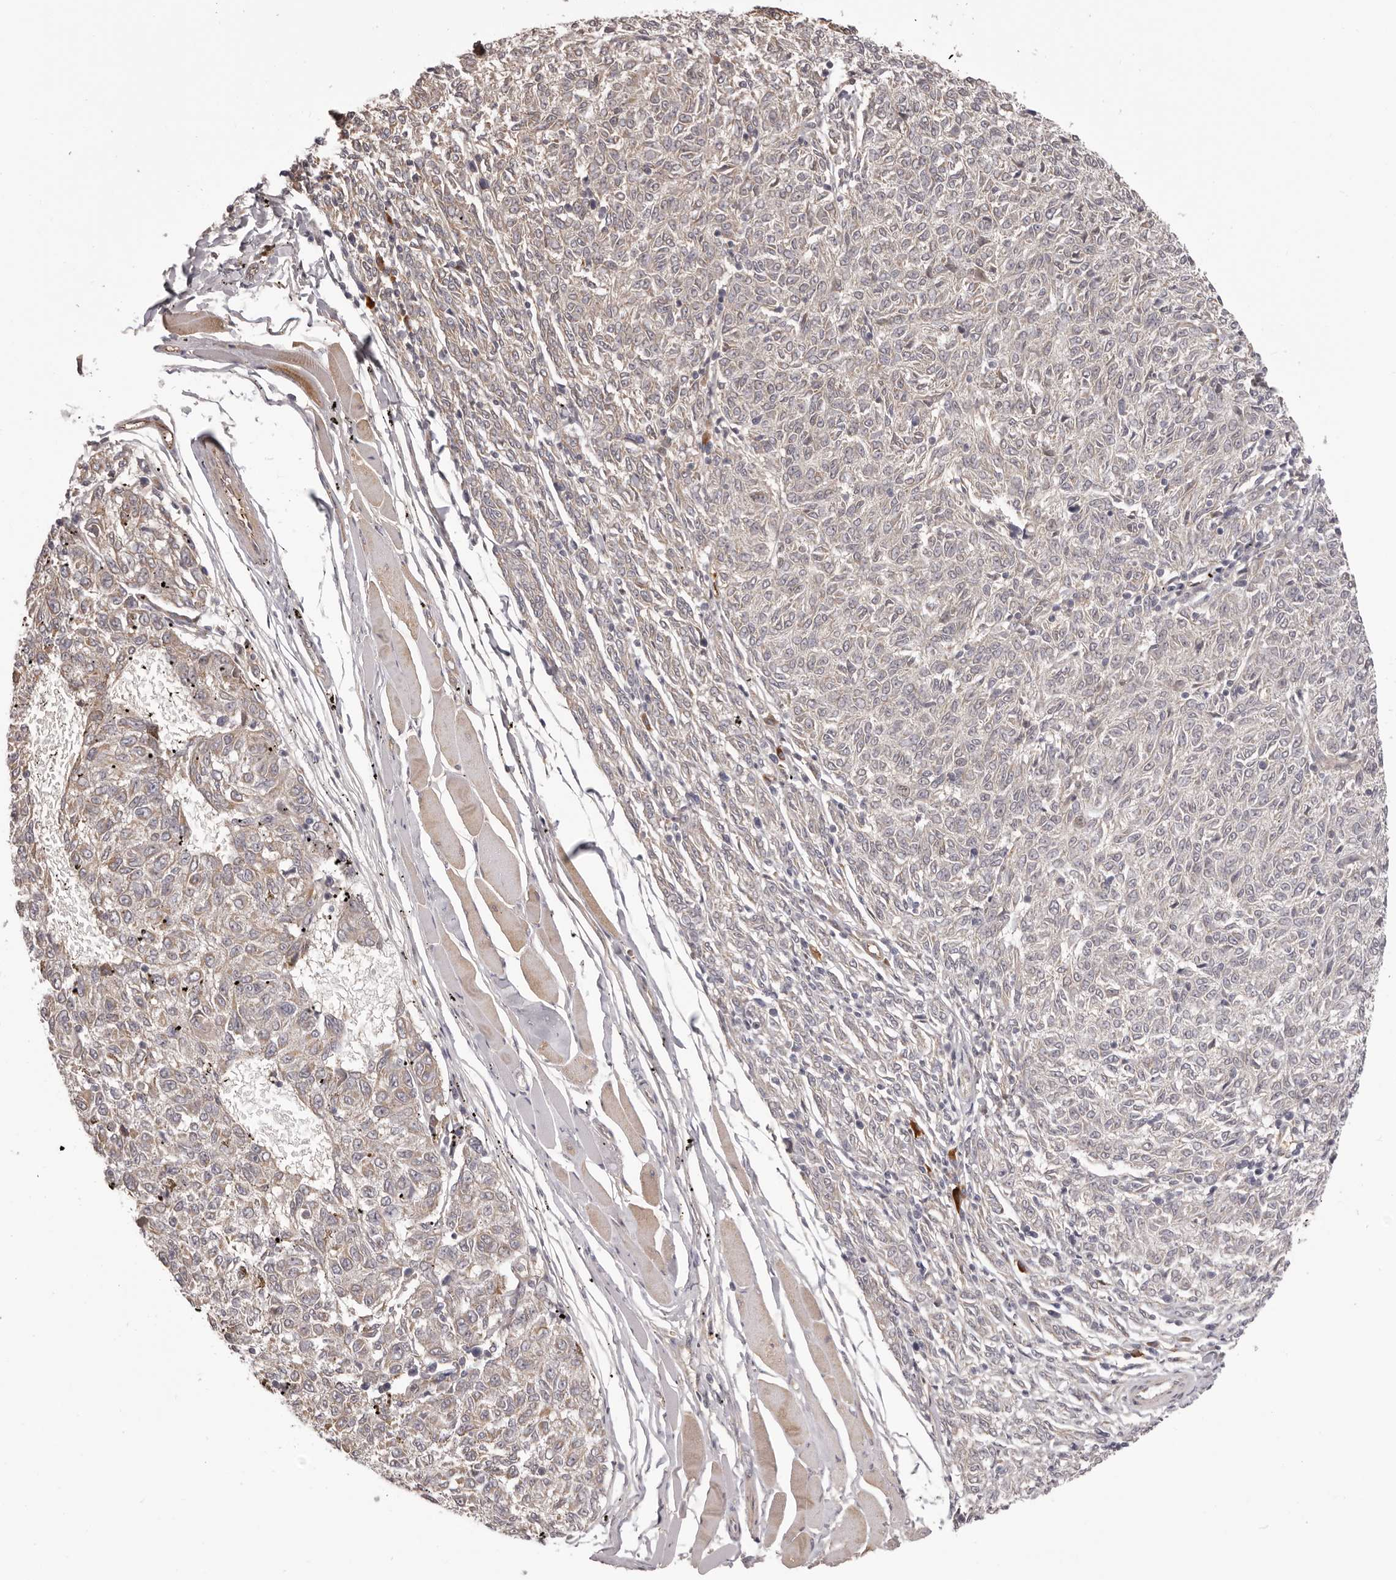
{"staining": {"intensity": "negative", "quantity": "none", "location": "none"}, "tissue": "melanoma", "cell_type": "Tumor cells", "image_type": "cancer", "snomed": [{"axis": "morphology", "description": "Malignant melanoma, NOS"}, {"axis": "topography", "description": "Skin"}], "caption": "This is an immunohistochemistry image of melanoma. There is no staining in tumor cells.", "gene": "OTUD3", "patient": {"sex": "female", "age": 72}}